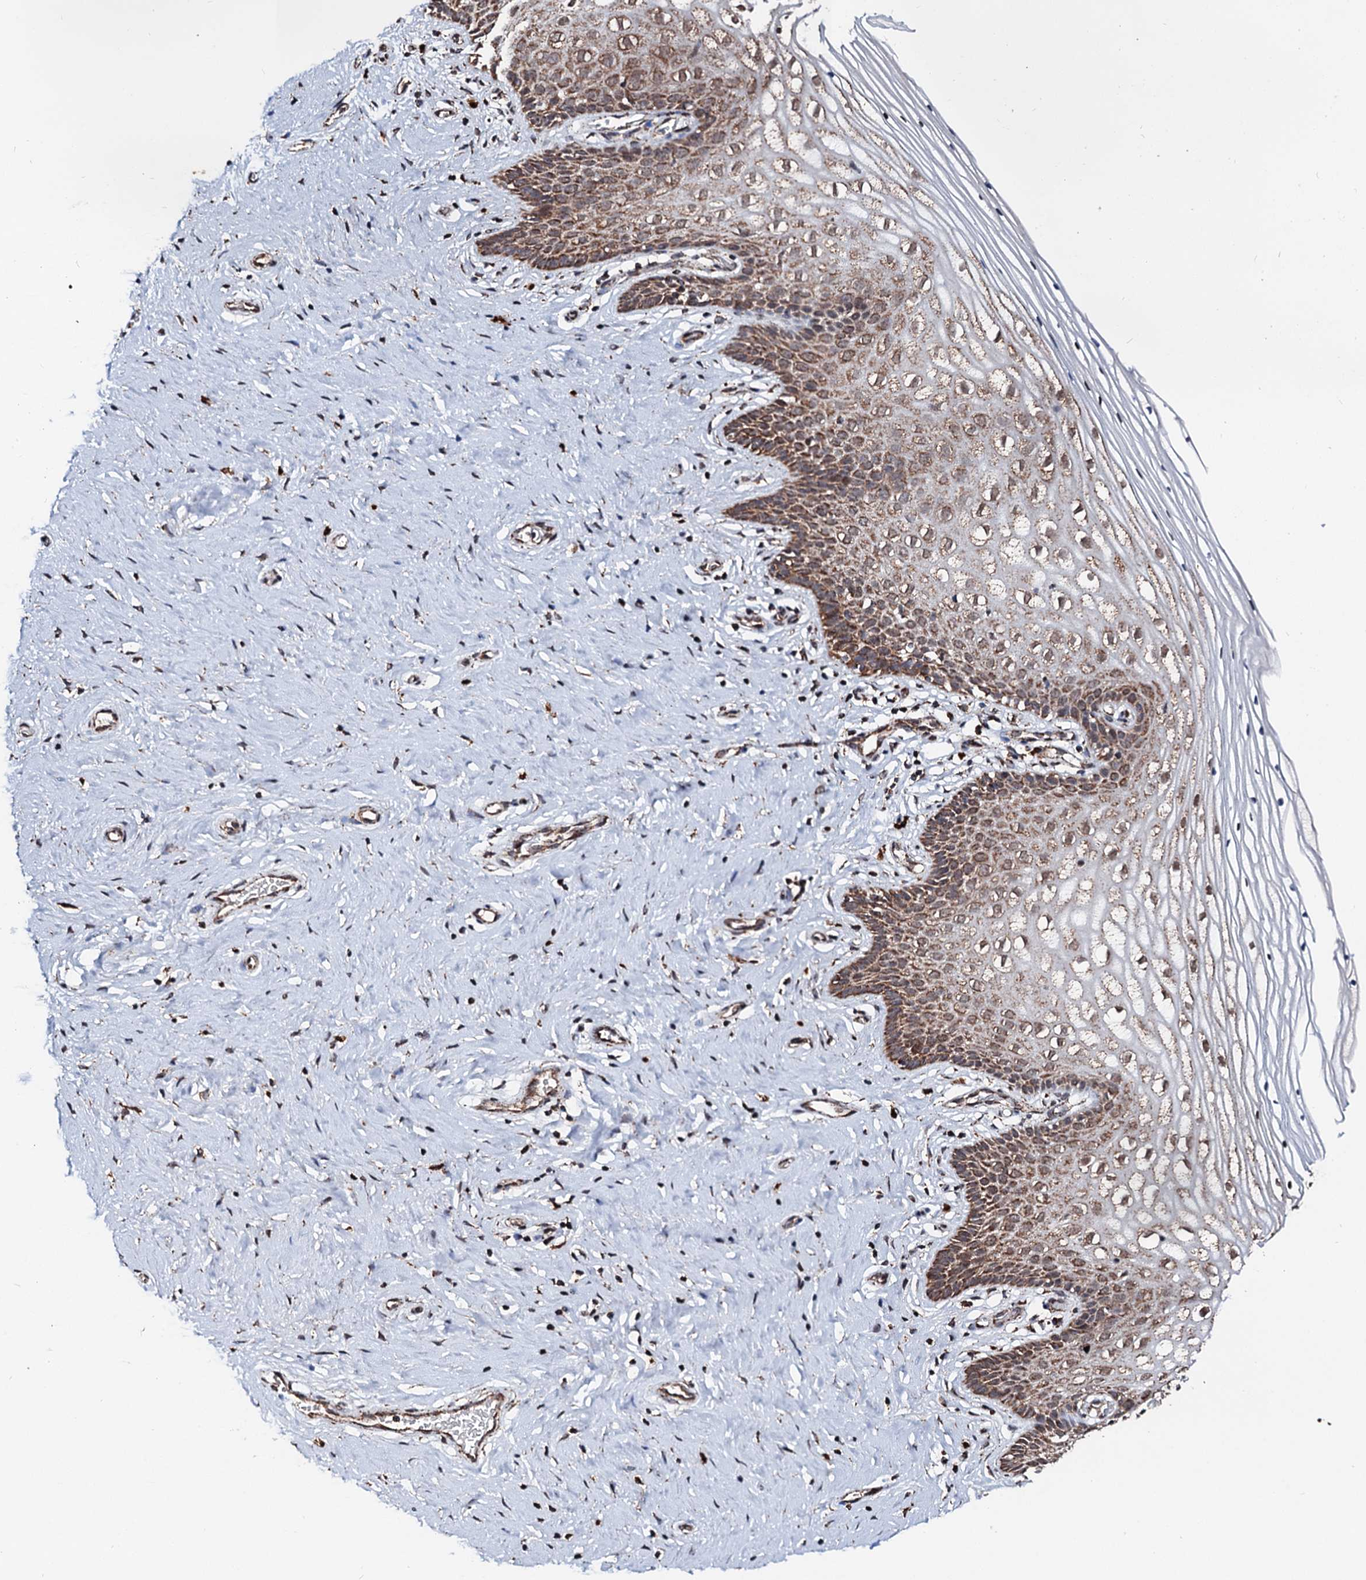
{"staining": {"intensity": "strong", "quantity": ">75%", "location": "cytoplasmic/membranous"}, "tissue": "cervix", "cell_type": "Glandular cells", "image_type": "normal", "snomed": [{"axis": "morphology", "description": "Normal tissue, NOS"}, {"axis": "topography", "description": "Cervix"}], "caption": "The photomicrograph exhibits a brown stain indicating the presence of a protein in the cytoplasmic/membranous of glandular cells in cervix.", "gene": "SECISBP2L", "patient": {"sex": "female", "age": 33}}